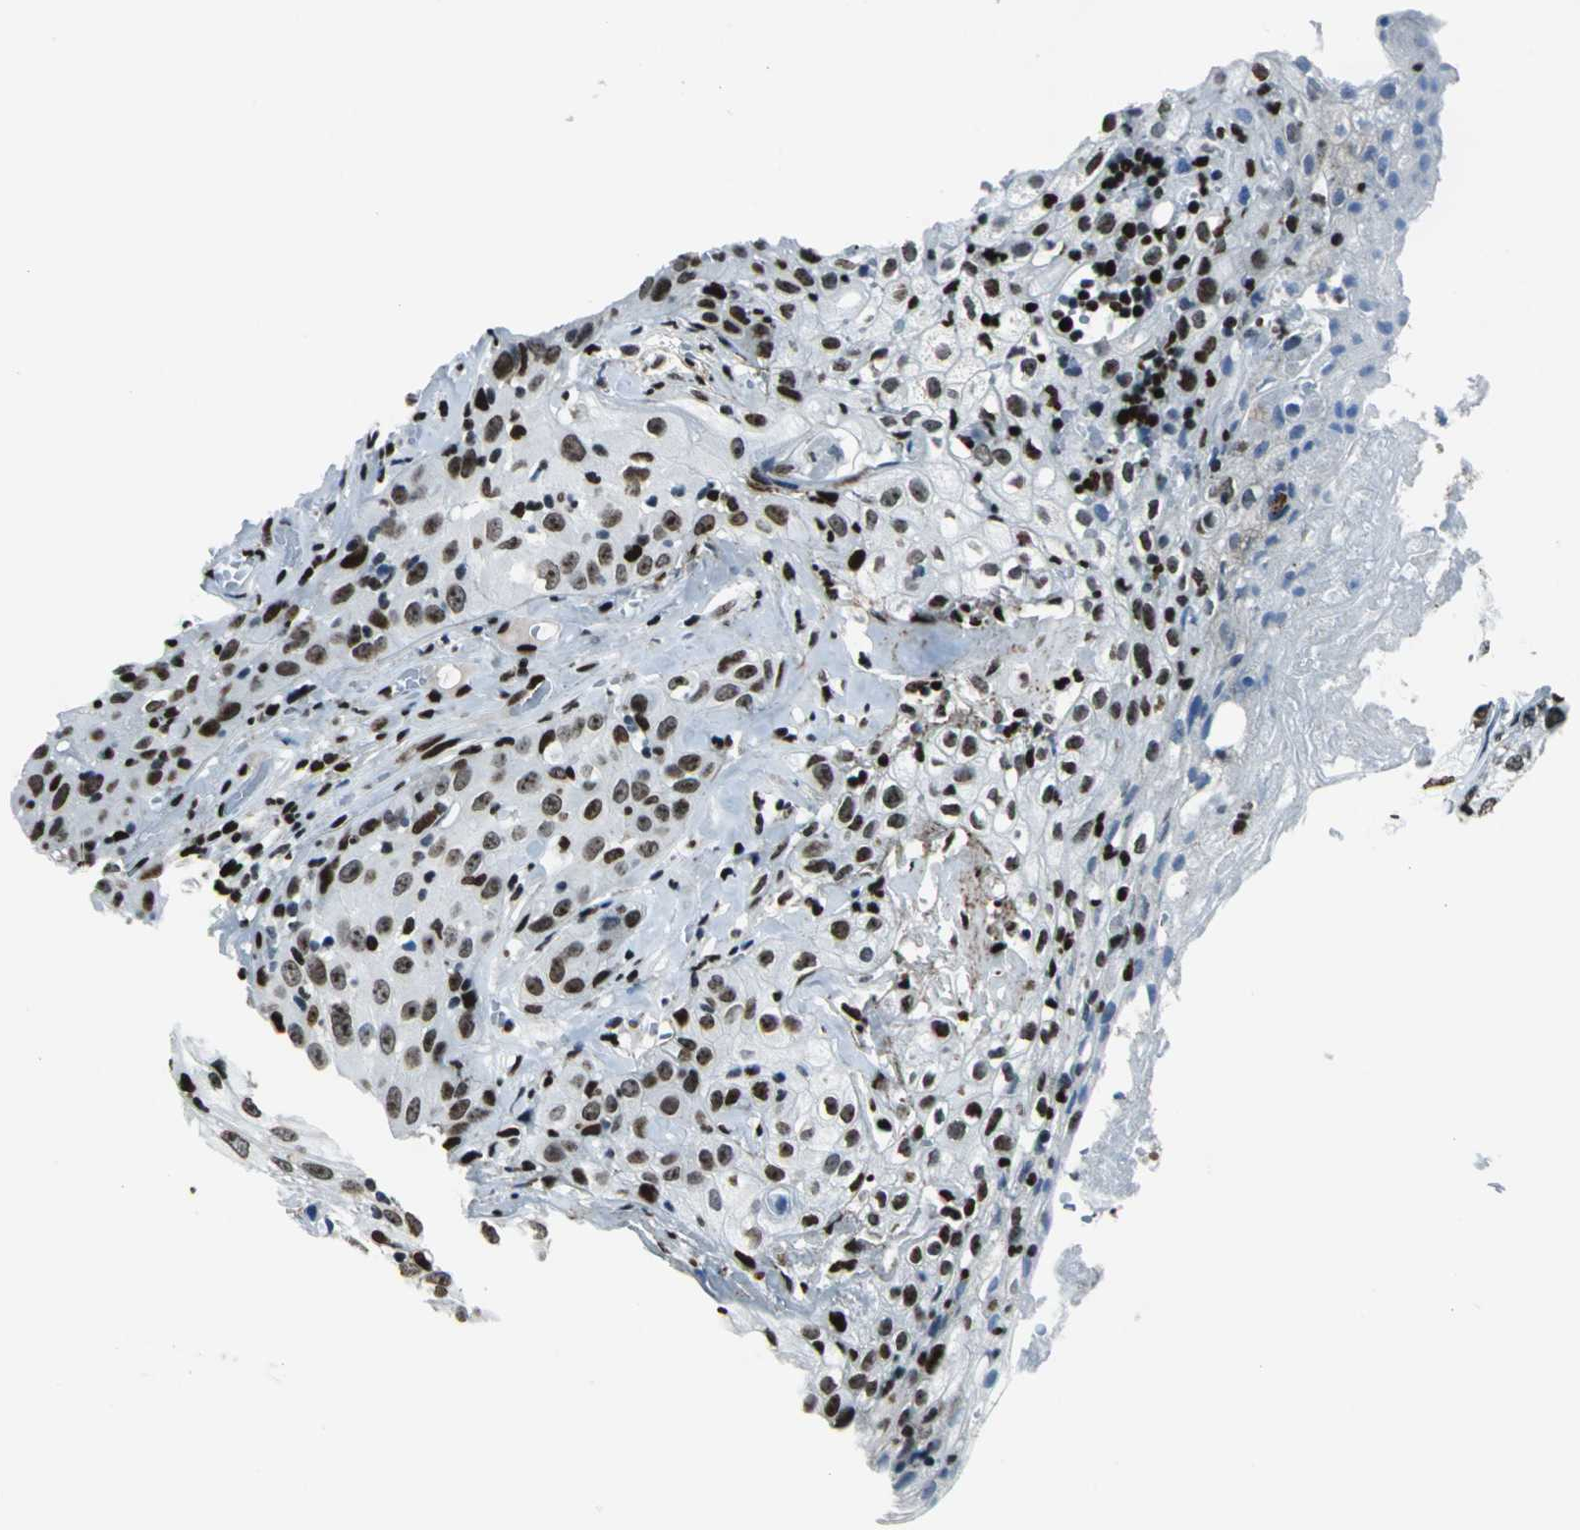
{"staining": {"intensity": "moderate", "quantity": ">75%", "location": "nuclear"}, "tissue": "skin cancer", "cell_type": "Tumor cells", "image_type": "cancer", "snomed": [{"axis": "morphology", "description": "Squamous cell carcinoma, NOS"}, {"axis": "topography", "description": "Skin"}], "caption": "A micrograph of skin squamous cell carcinoma stained for a protein exhibits moderate nuclear brown staining in tumor cells.", "gene": "APEX1", "patient": {"sex": "male", "age": 65}}